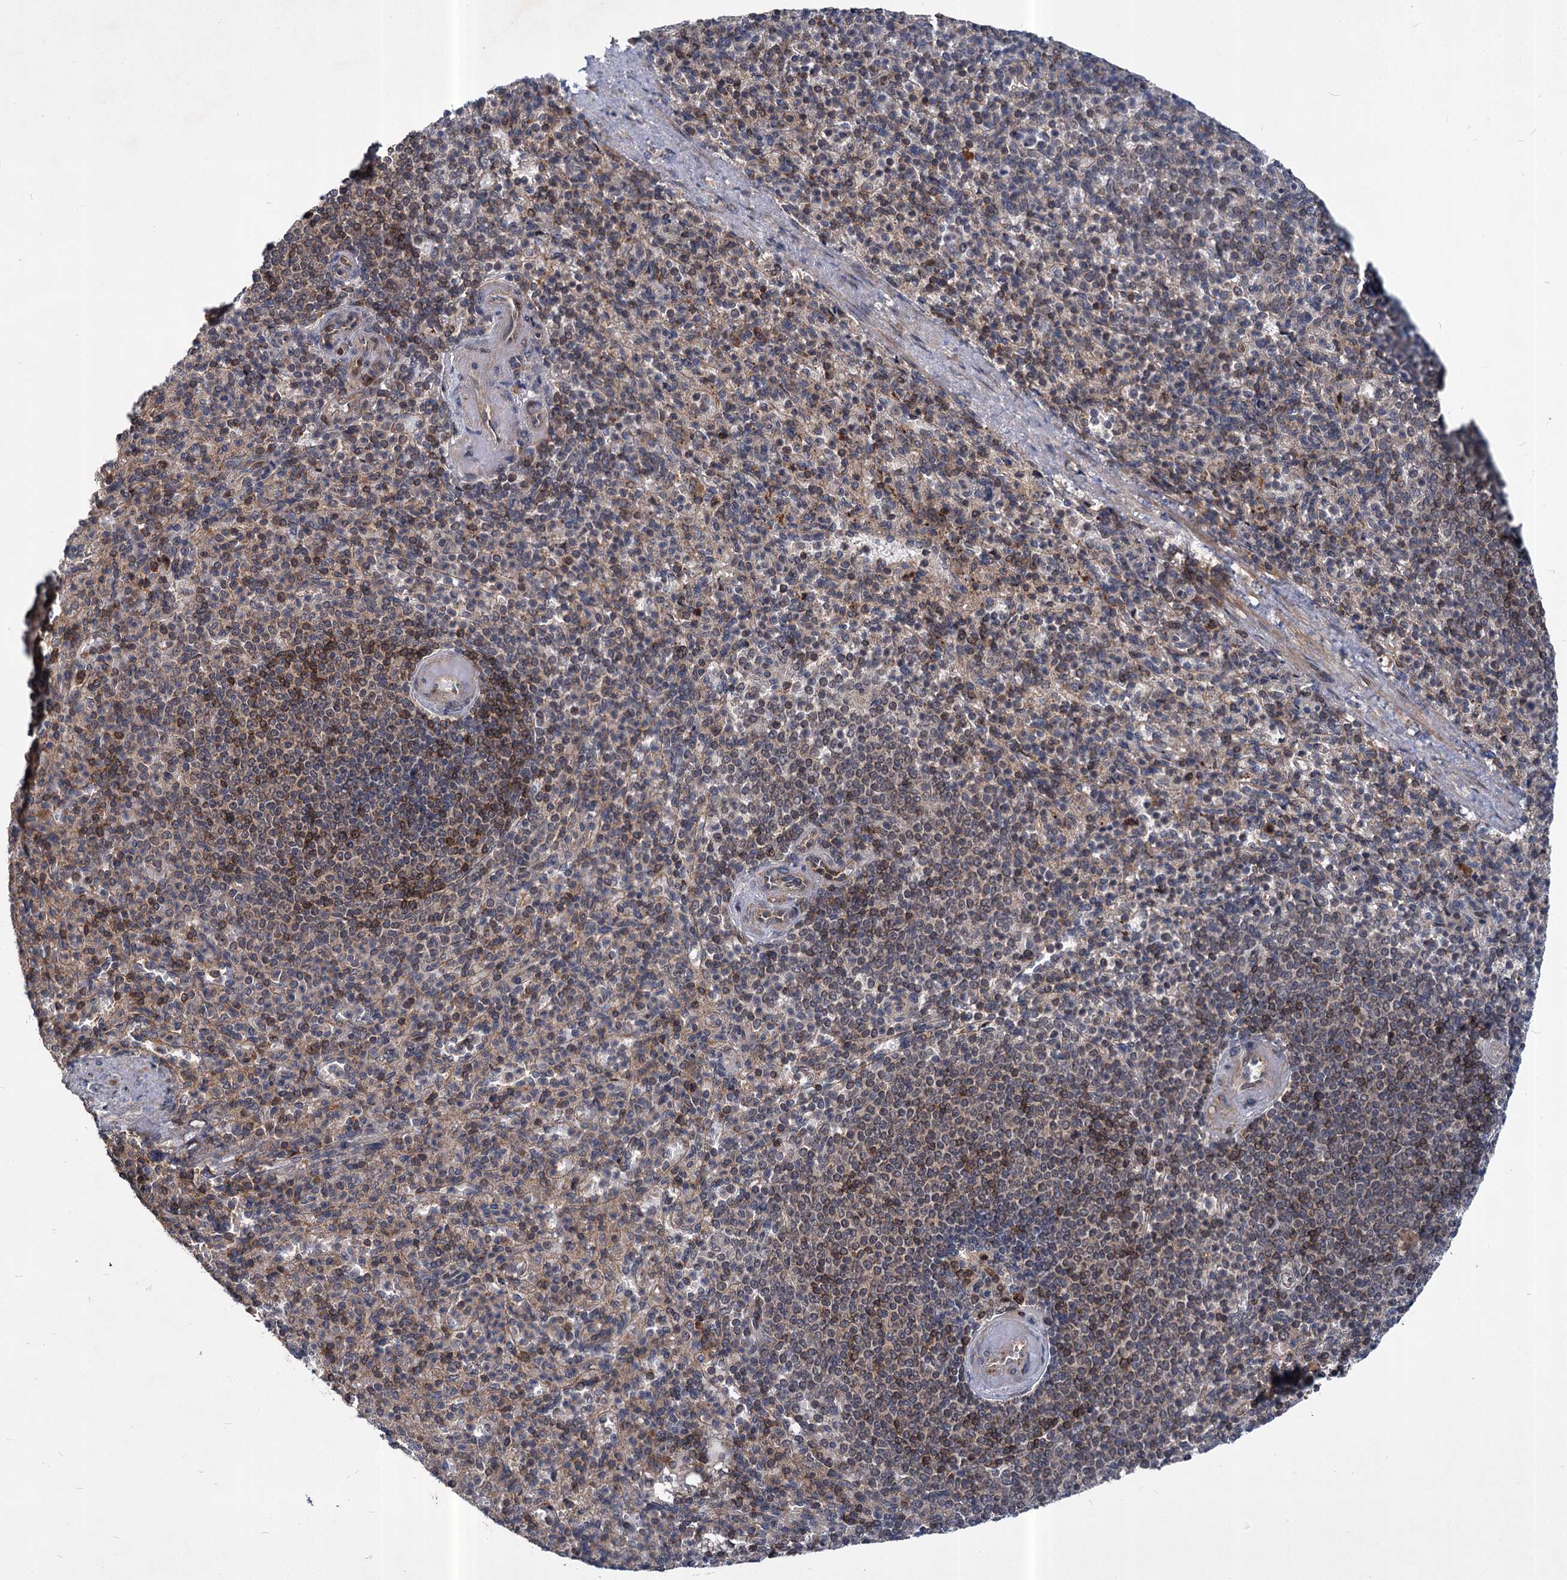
{"staining": {"intensity": "moderate", "quantity": "<25%", "location": "cytoplasmic/membranous"}, "tissue": "spleen", "cell_type": "Cells in red pulp", "image_type": "normal", "snomed": [{"axis": "morphology", "description": "Normal tissue, NOS"}, {"axis": "topography", "description": "Spleen"}], "caption": "A histopathology image of spleen stained for a protein shows moderate cytoplasmic/membranous brown staining in cells in red pulp.", "gene": "ABLIM1", "patient": {"sex": "female", "age": 74}}